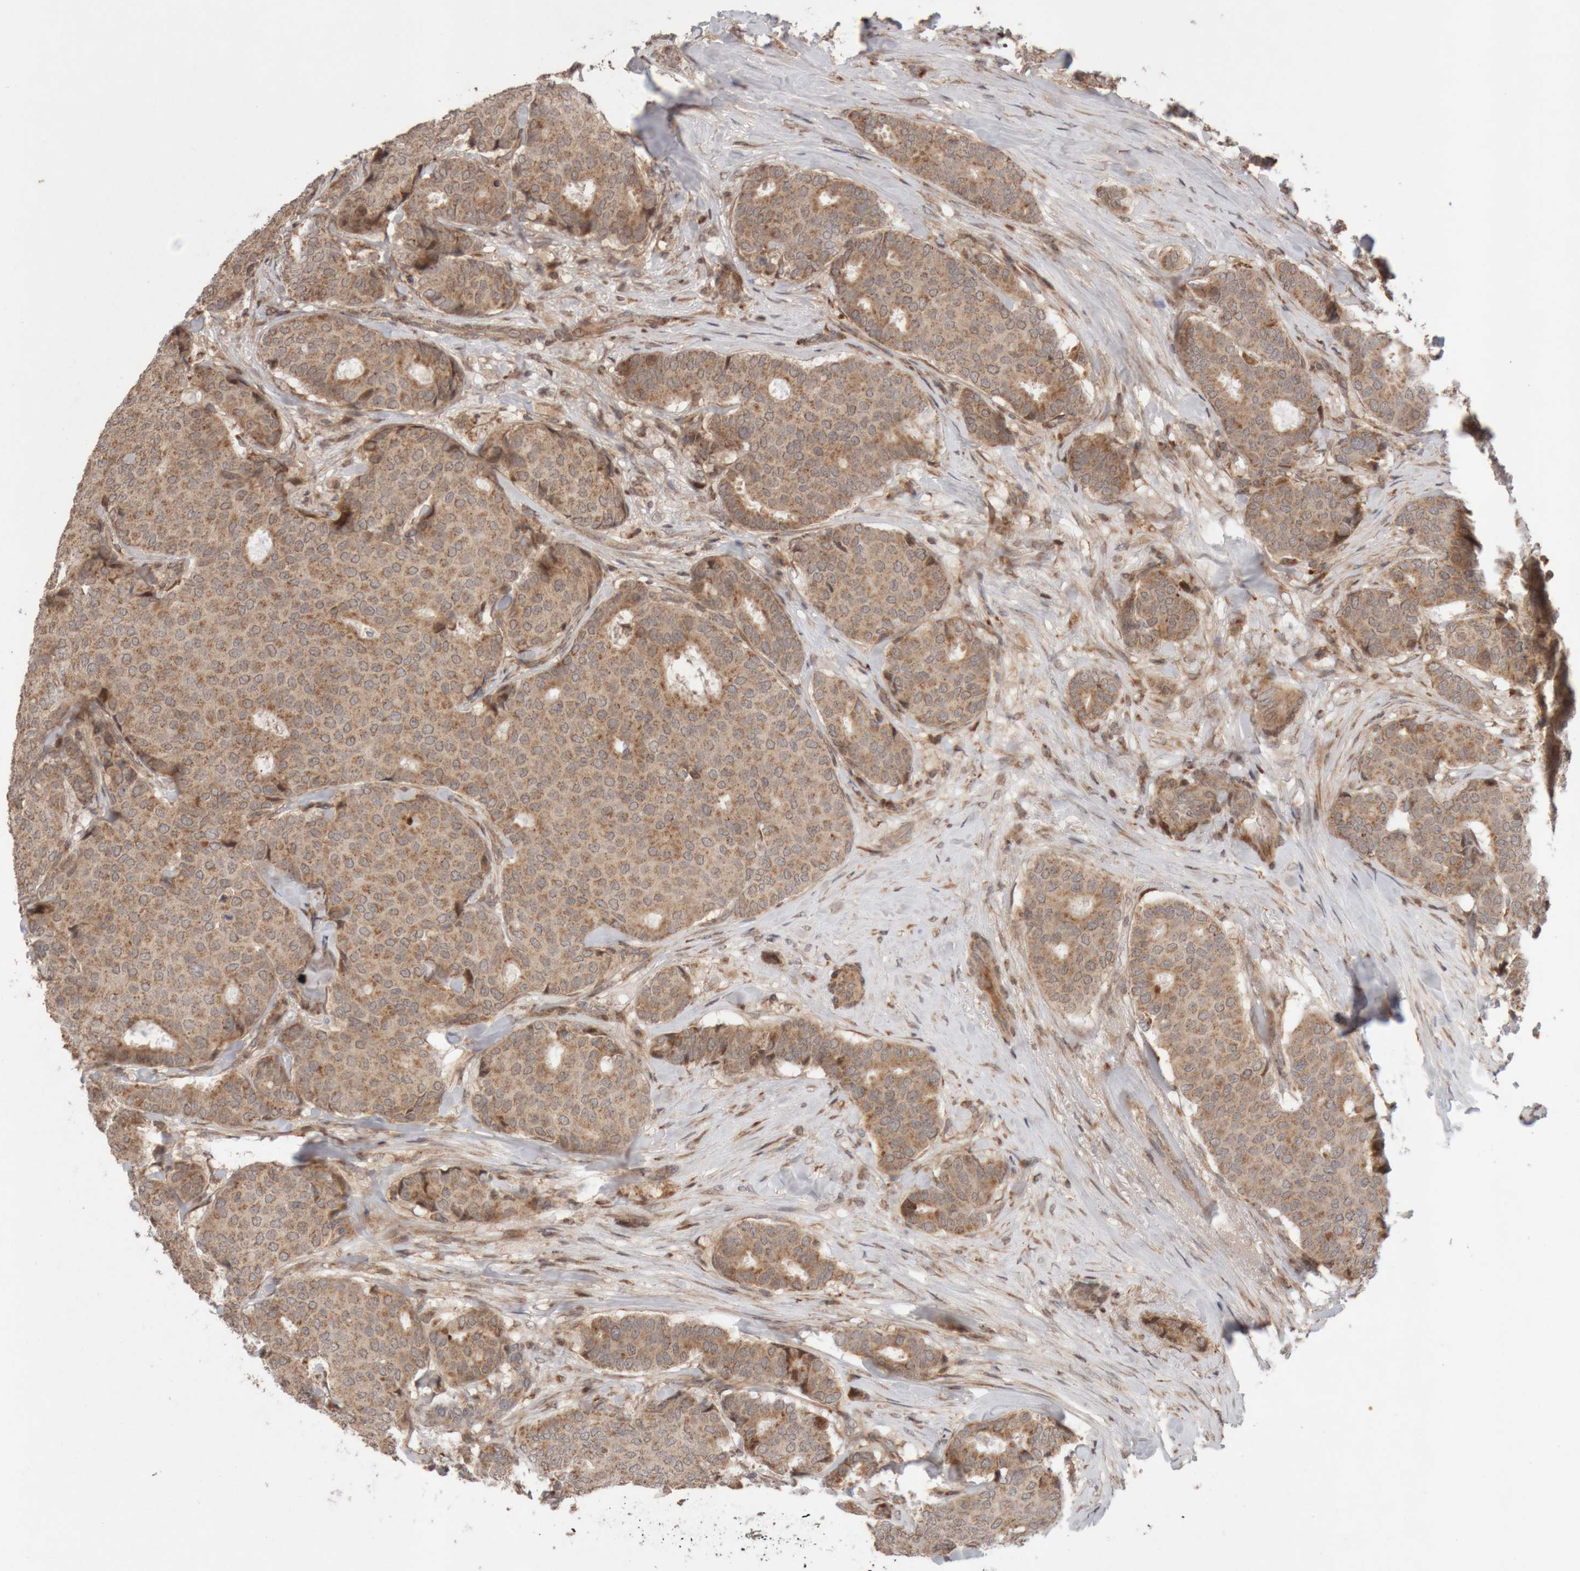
{"staining": {"intensity": "moderate", "quantity": ">75%", "location": "cytoplasmic/membranous"}, "tissue": "breast cancer", "cell_type": "Tumor cells", "image_type": "cancer", "snomed": [{"axis": "morphology", "description": "Duct carcinoma"}, {"axis": "topography", "description": "Breast"}], "caption": "Protein expression analysis of breast cancer exhibits moderate cytoplasmic/membranous expression in about >75% of tumor cells. (DAB IHC, brown staining for protein, blue staining for nuclei).", "gene": "KIF21B", "patient": {"sex": "female", "age": 75}}